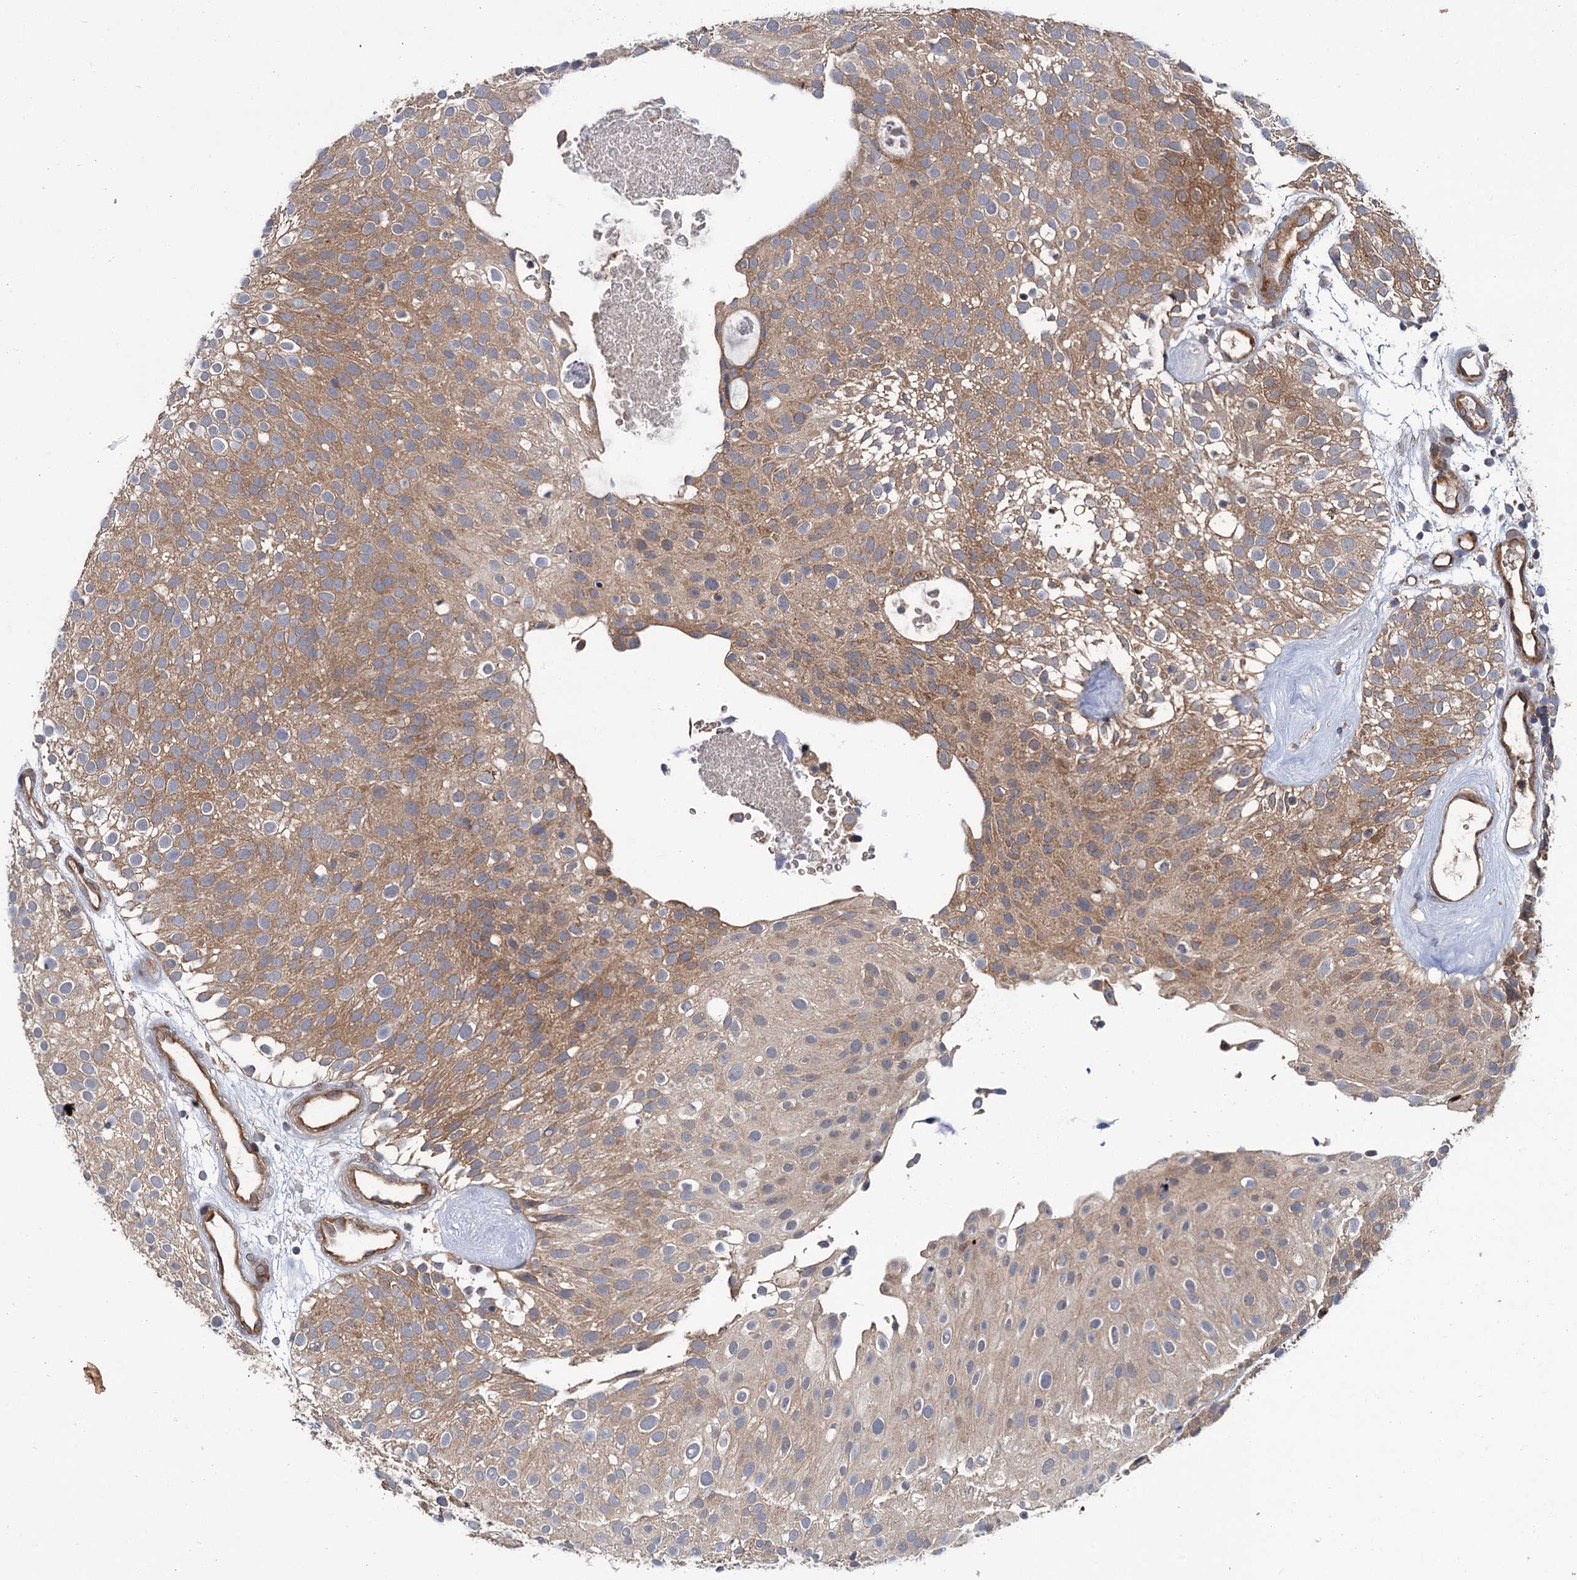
{"staining": {"intensity": "moderate", "quantity": ">75%", "location": "cytoplasmic/membranous"}, "tissue": "urothelial cancer", "cell_type": "Tumor cells", "image_type": "cancer", "snomed": [{"axis": "morphology", "description": "Urothelial carcinoma, Low grade"}, {"axis": "topography", "description": "Urinary bladder"}], "caption": "Brown immunohistochemical staining in low-grade urothelial carcinoma exhibits moderate cytoplasmic/membranous staining in approximately >75% of tumor cells.", "gene": "DYNC2H1", "patient": {"sex": "male", "age": 78}}